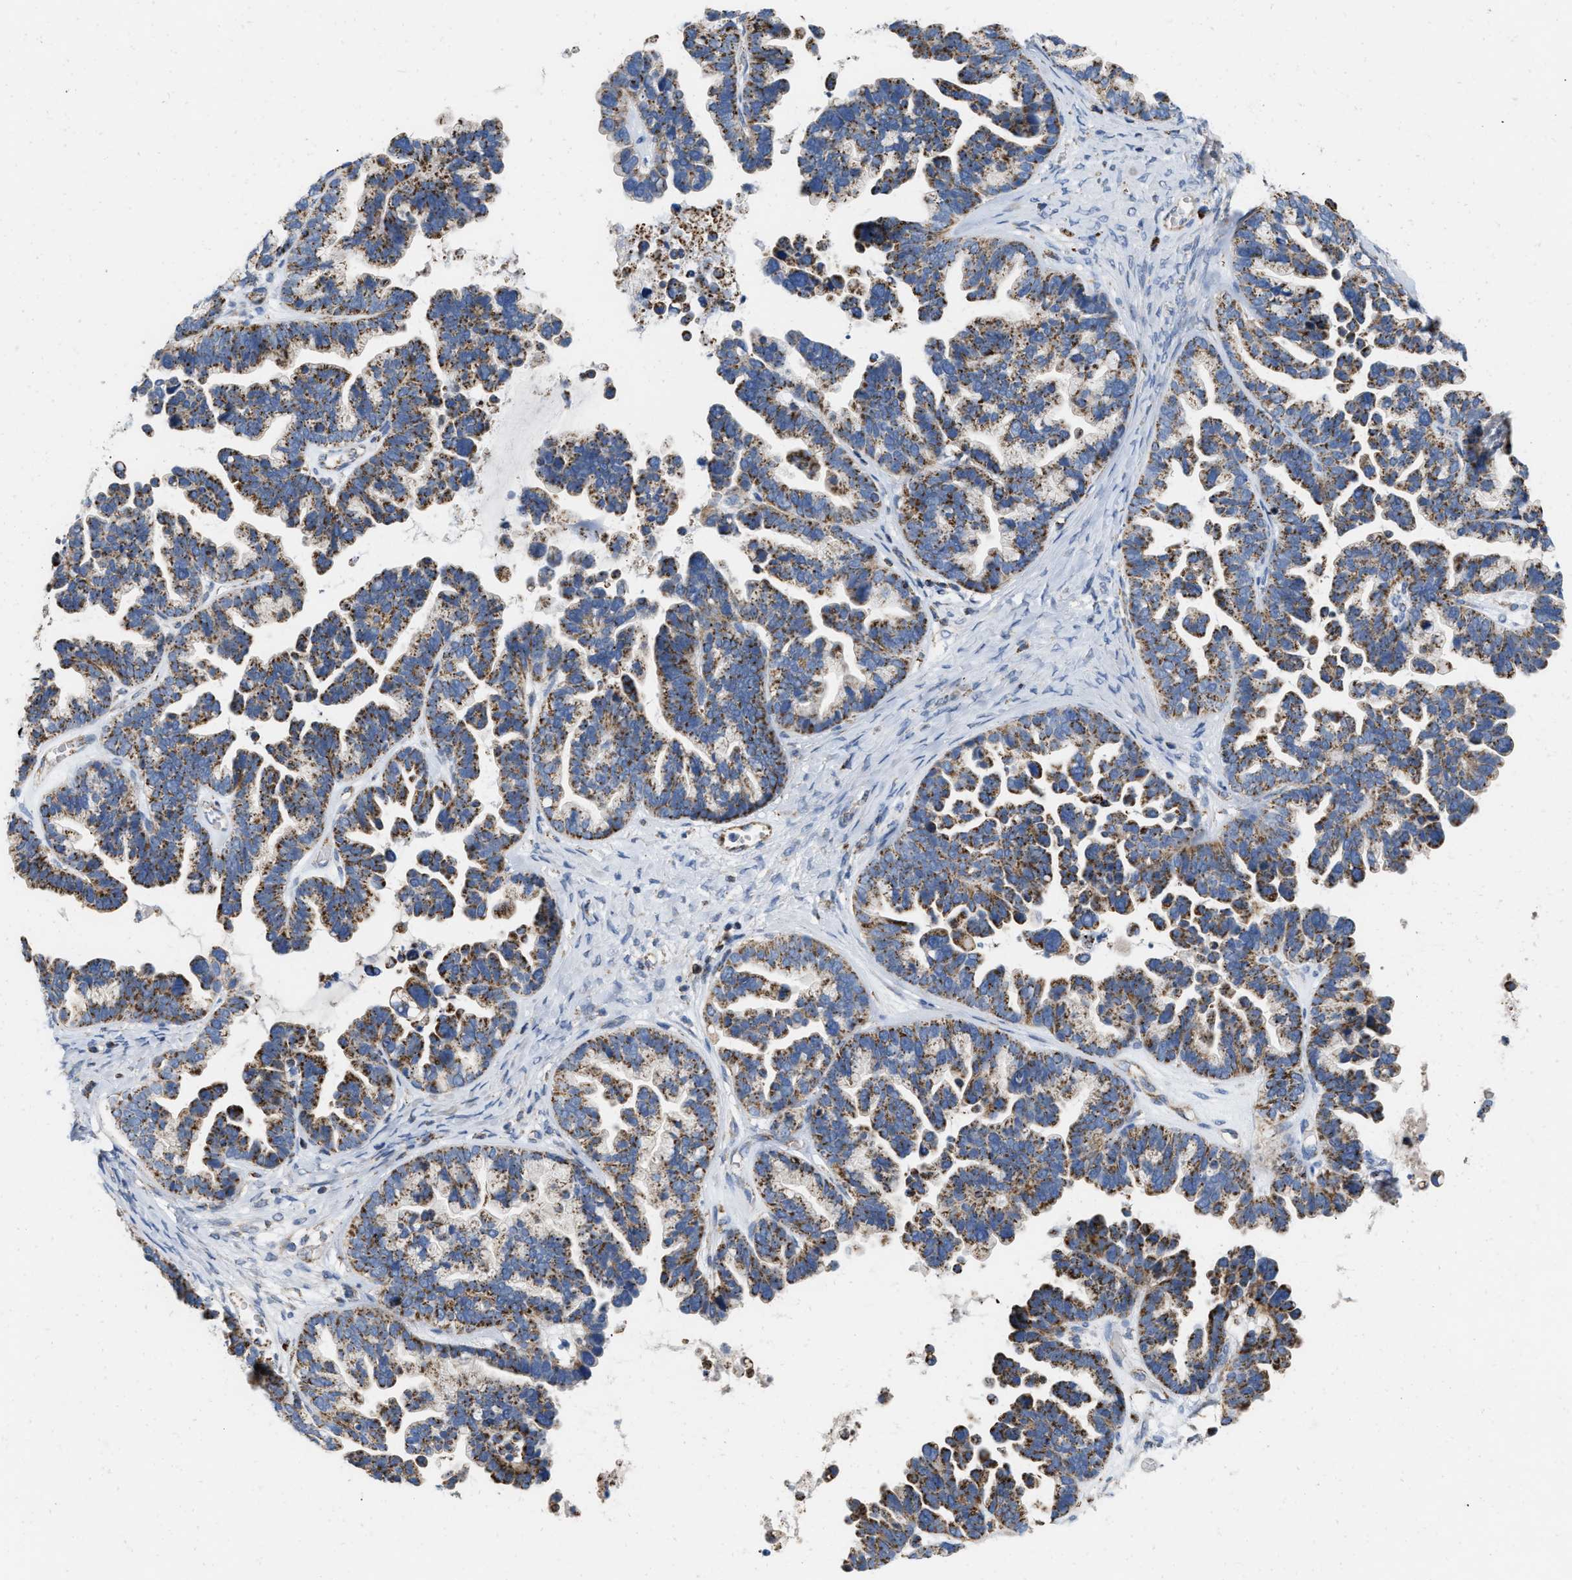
{"staining": {"intensity": "strong", "quantity": ">75%", "location": "cytoplasmic/membranous"}, "tissue": "ovarian cancer", "cell_type": "Tumor cells", "image_type": "cancer", "snomed": [{"axis": "morphology", "description": "Cystadenocarcinoma, serous, NOS"}, {"axis": "topography", "description": "Ovary"}], "caption": "Strong cytoplasmic/membranous positivity for a protein is appreciated in approximately >75% of tumor cells of ovarian cancer using IHC.", "gene": "GRB10", "patient": {"sex": "female", "age": 56}}